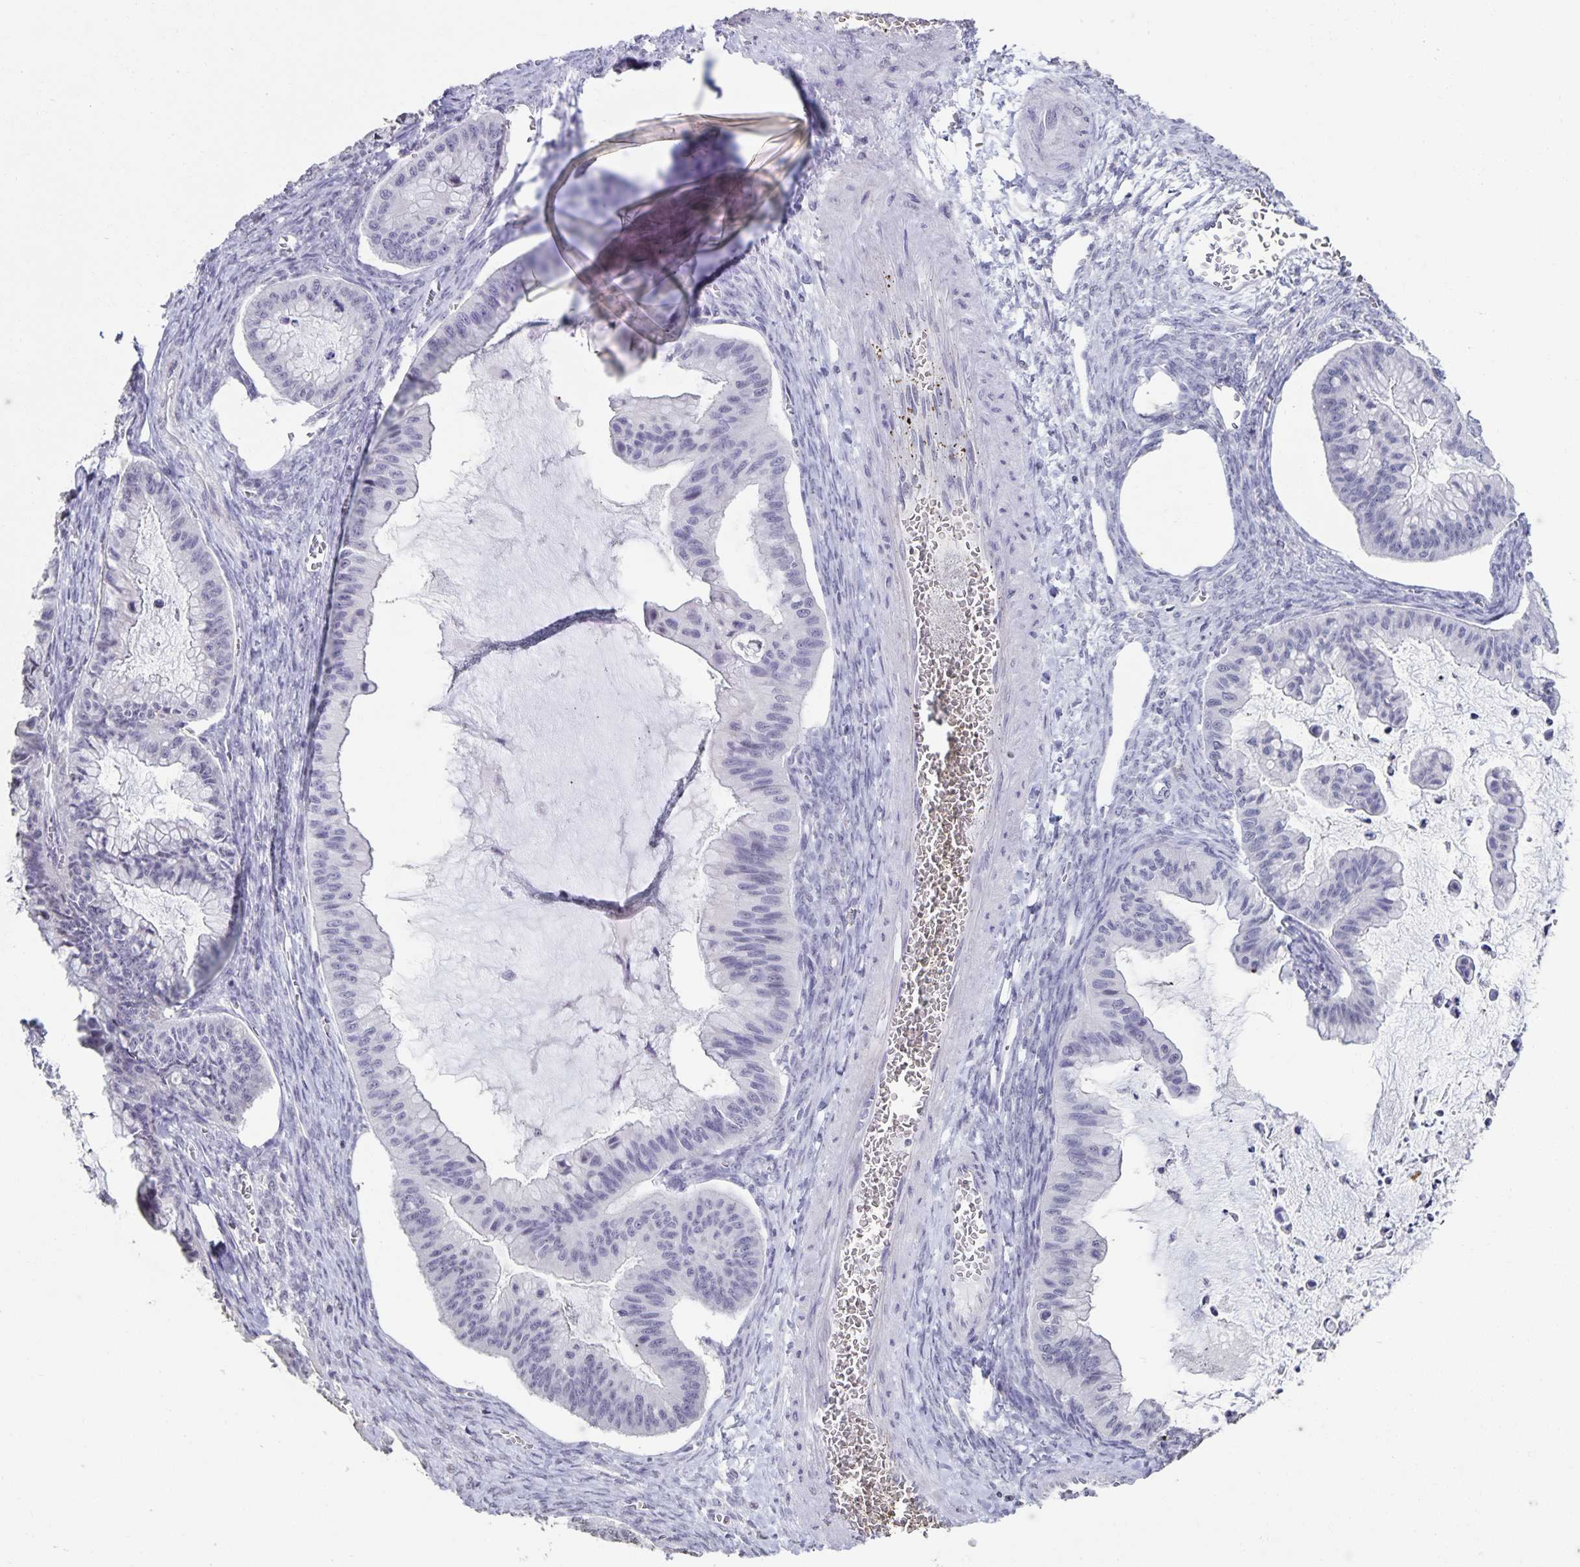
{"staining": {"intensity": "negative", "quantity": "none", "location": "none"}, "tissue": "ovarian cancer", "cell_type": "Tumor cells", "image_type": "cancer", "snomed": [{"axis": "morphology", "description": "Cystadenocarcinoma, mucinous, NOS"}, {"axis": "topography", "description": "Ovary"}], "caption": "Tumor cells are negative for protein expression in human ovarian mucinous cystadenocarcinoma.", "gene": "AQP4", "patient": {"sex": "female", "age": 72}}